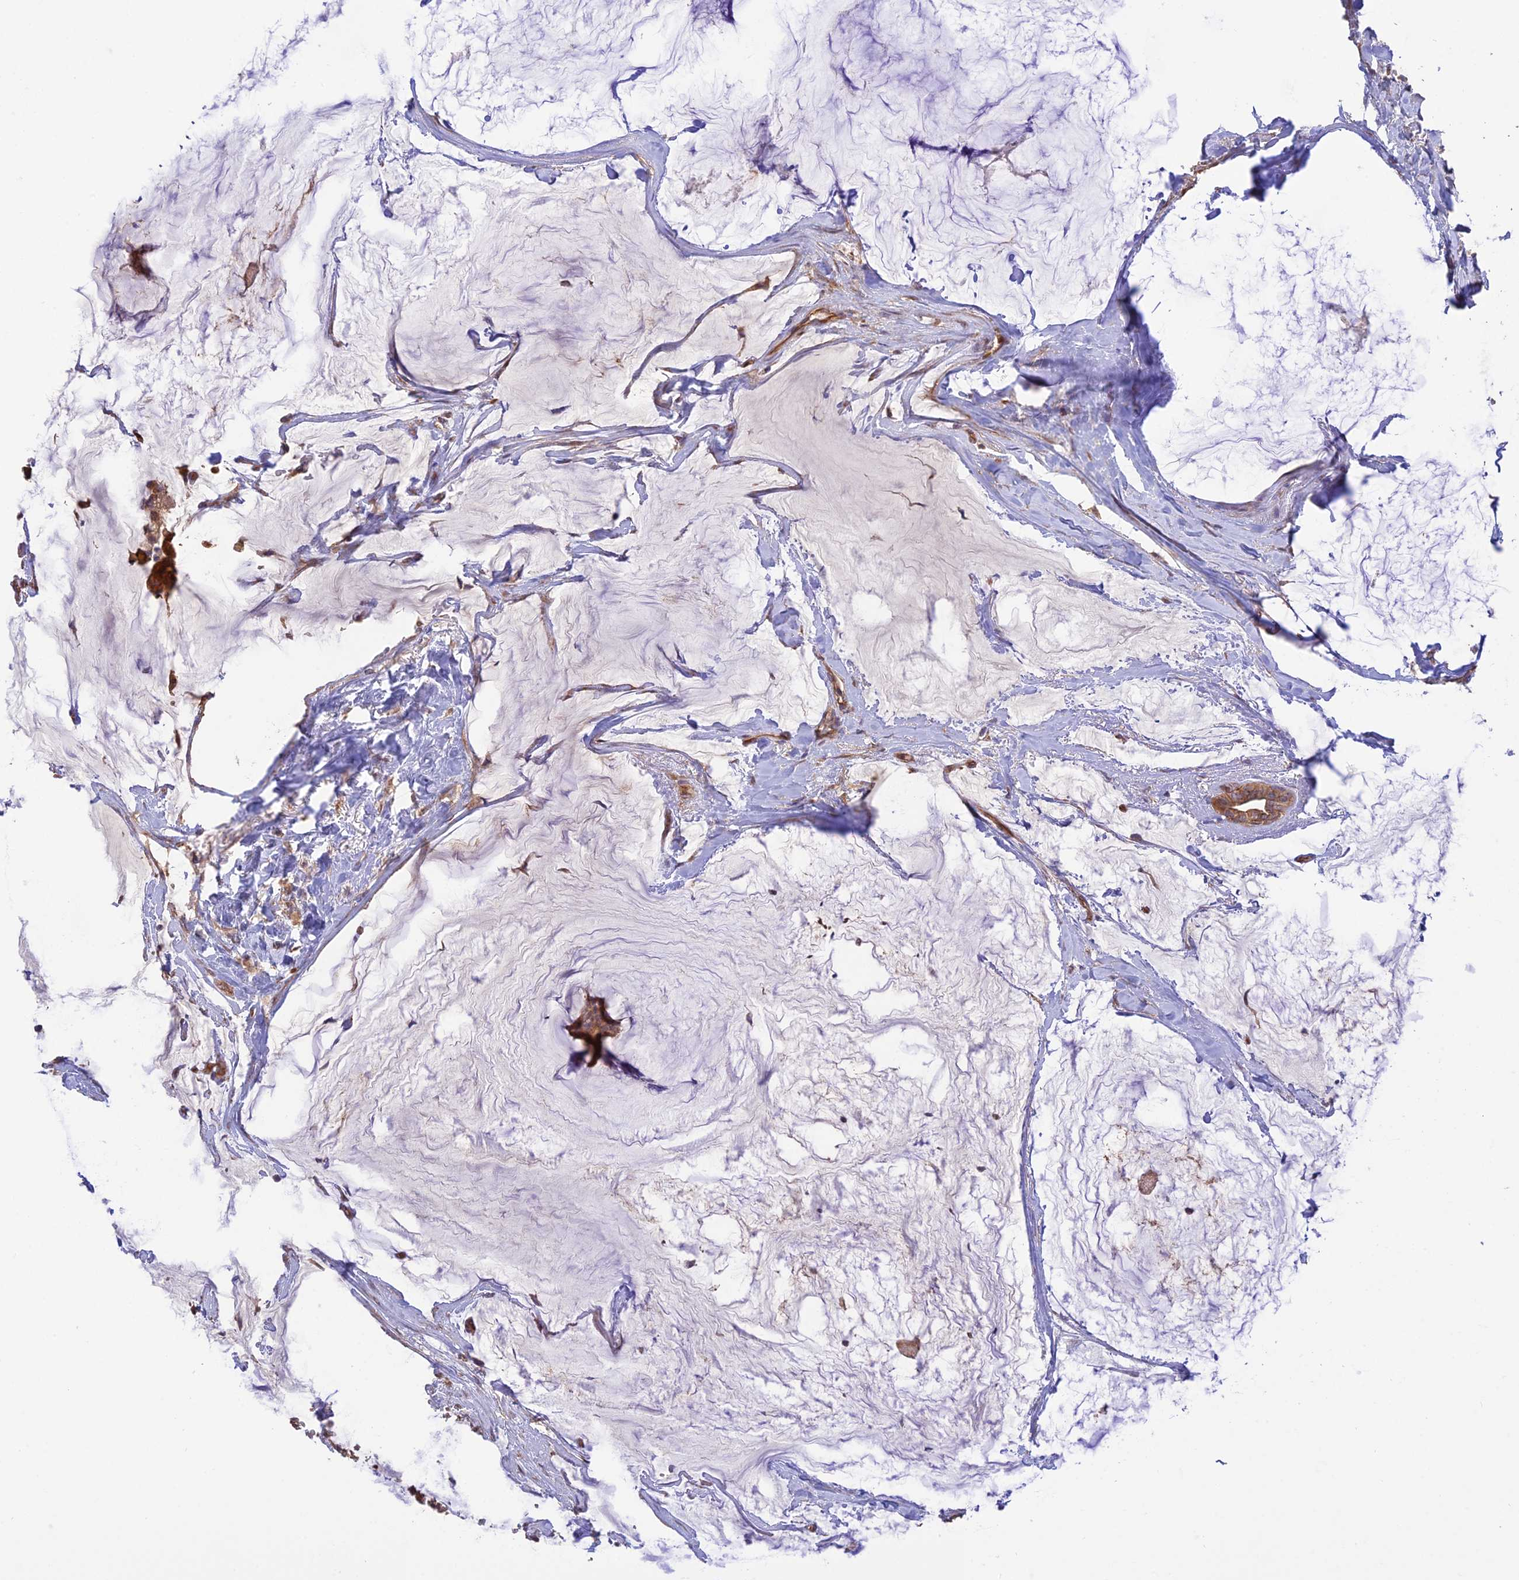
{"staining": {"intensity": "moderate", "quantity": ">75%", "location": "cytoplasmic/membranous"}, "tissue": "breast cancer", "cell_type": "Tumor cells", "image_type": "cancer", "snomed": [{"axis": "morphology", "description": "Duct carcinoma"}, {"axis": "topography", "description": "Breast"}], "caption": "Immunohistochemical staining of breast infiltrating ductal carcinoma demonstrates medium levels of moderate cytoplasmic/membranous positivity in approximately >75% of tumor cells.", "gene": "HOMER2", "patient": {"sex": "female", "age": 93}}